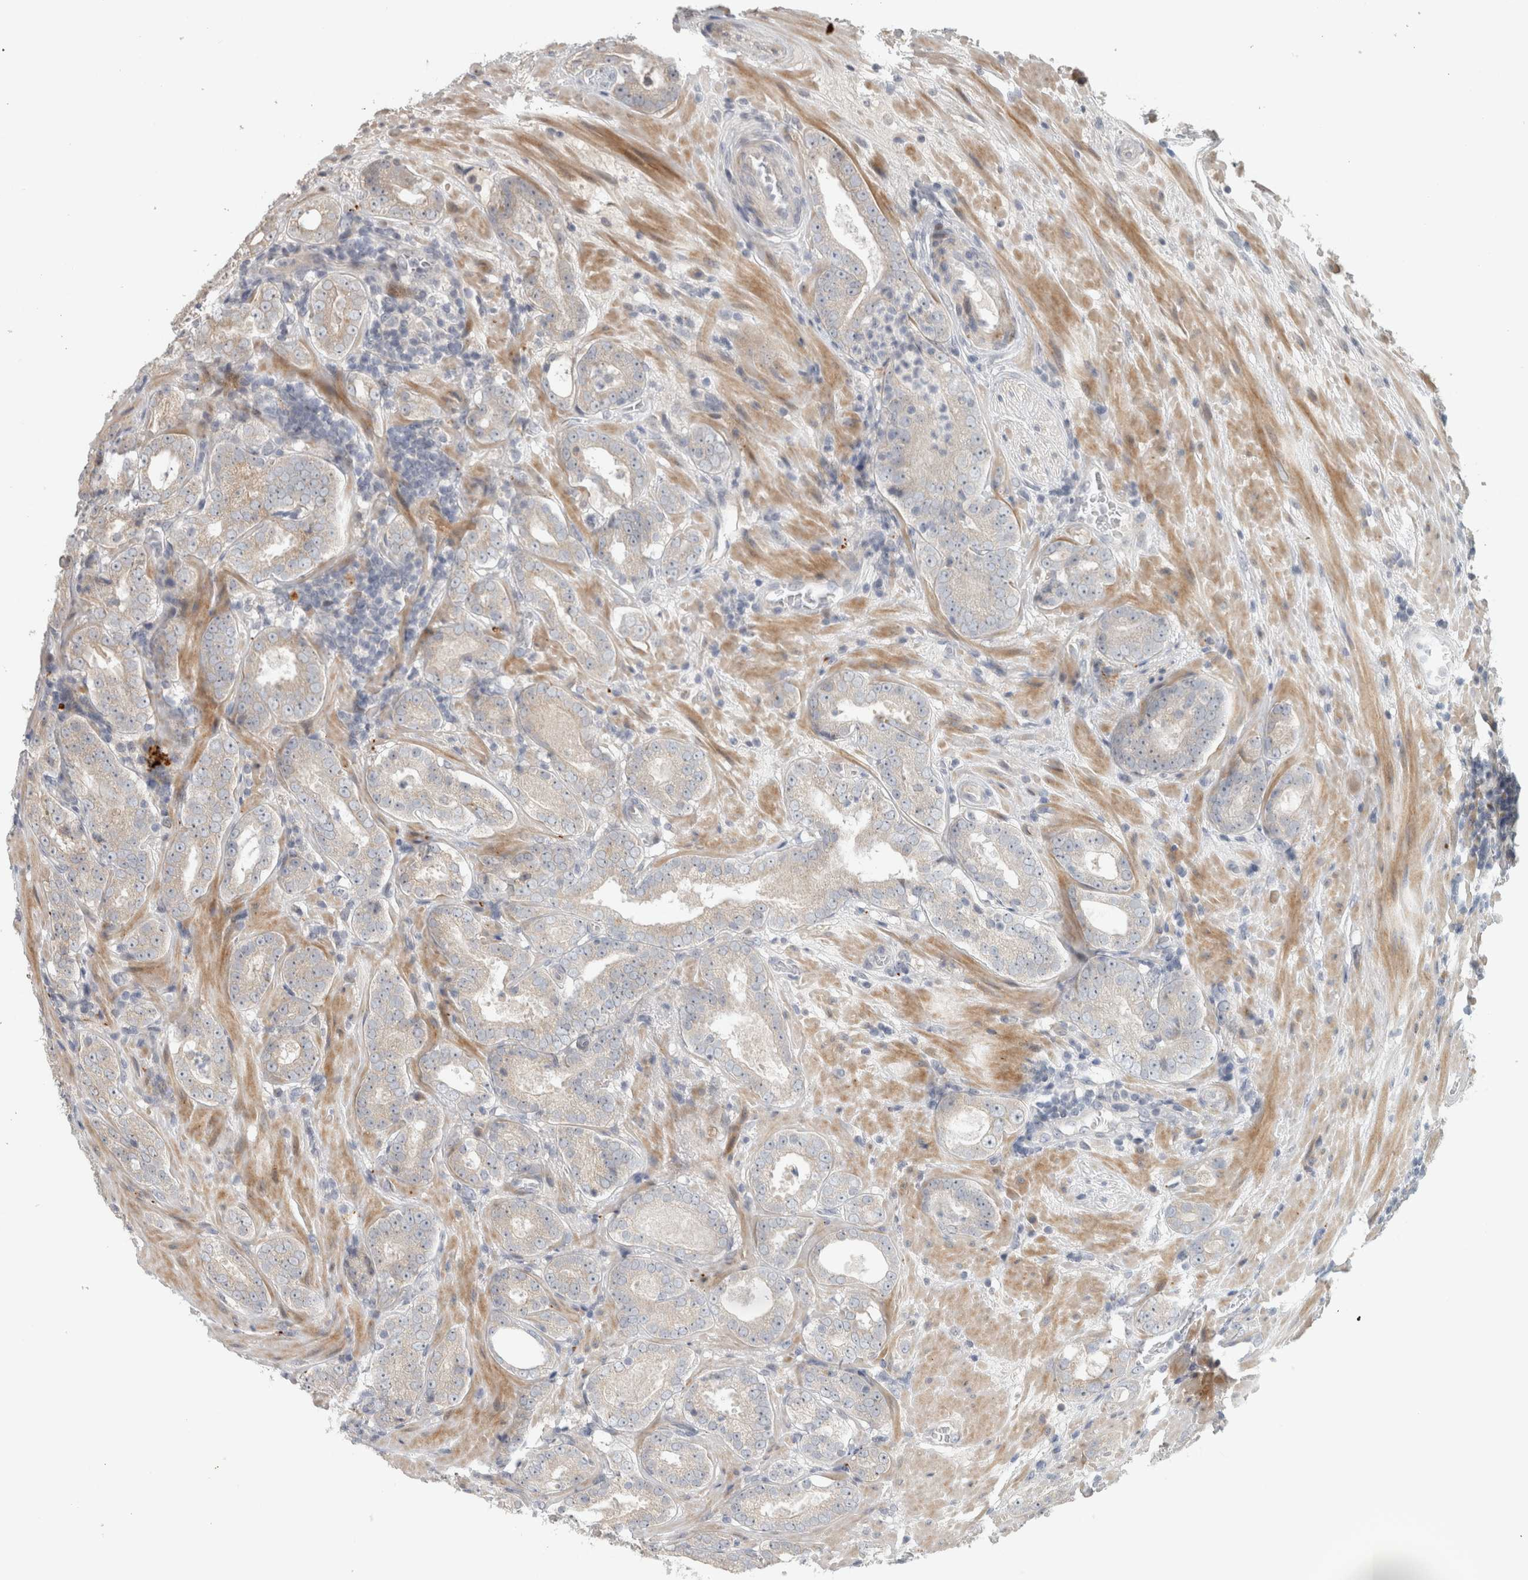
{"staining": {"intensity": "weak", "quantity": "25%-75%", "location": "cytoplasmic/membranous"}, "tissue": "prostate cancer", "cell_type": "Tumor cells", "image_type": "cancer", "snomed": [{"axis": "morphology", "description": "Adenocarcinoma, Low grade"}, {"axis": "topography", "description": "Prostate"}], "caption": "Human prostate adenocarcinoma (low-grade) stained for a protein (brown) displays weak cytoplasmic/membranous positive staining in about 25%-75% of tumor cells.", "gene": "PITPNC1", "patient": {"sex": "male", "age": 69}}